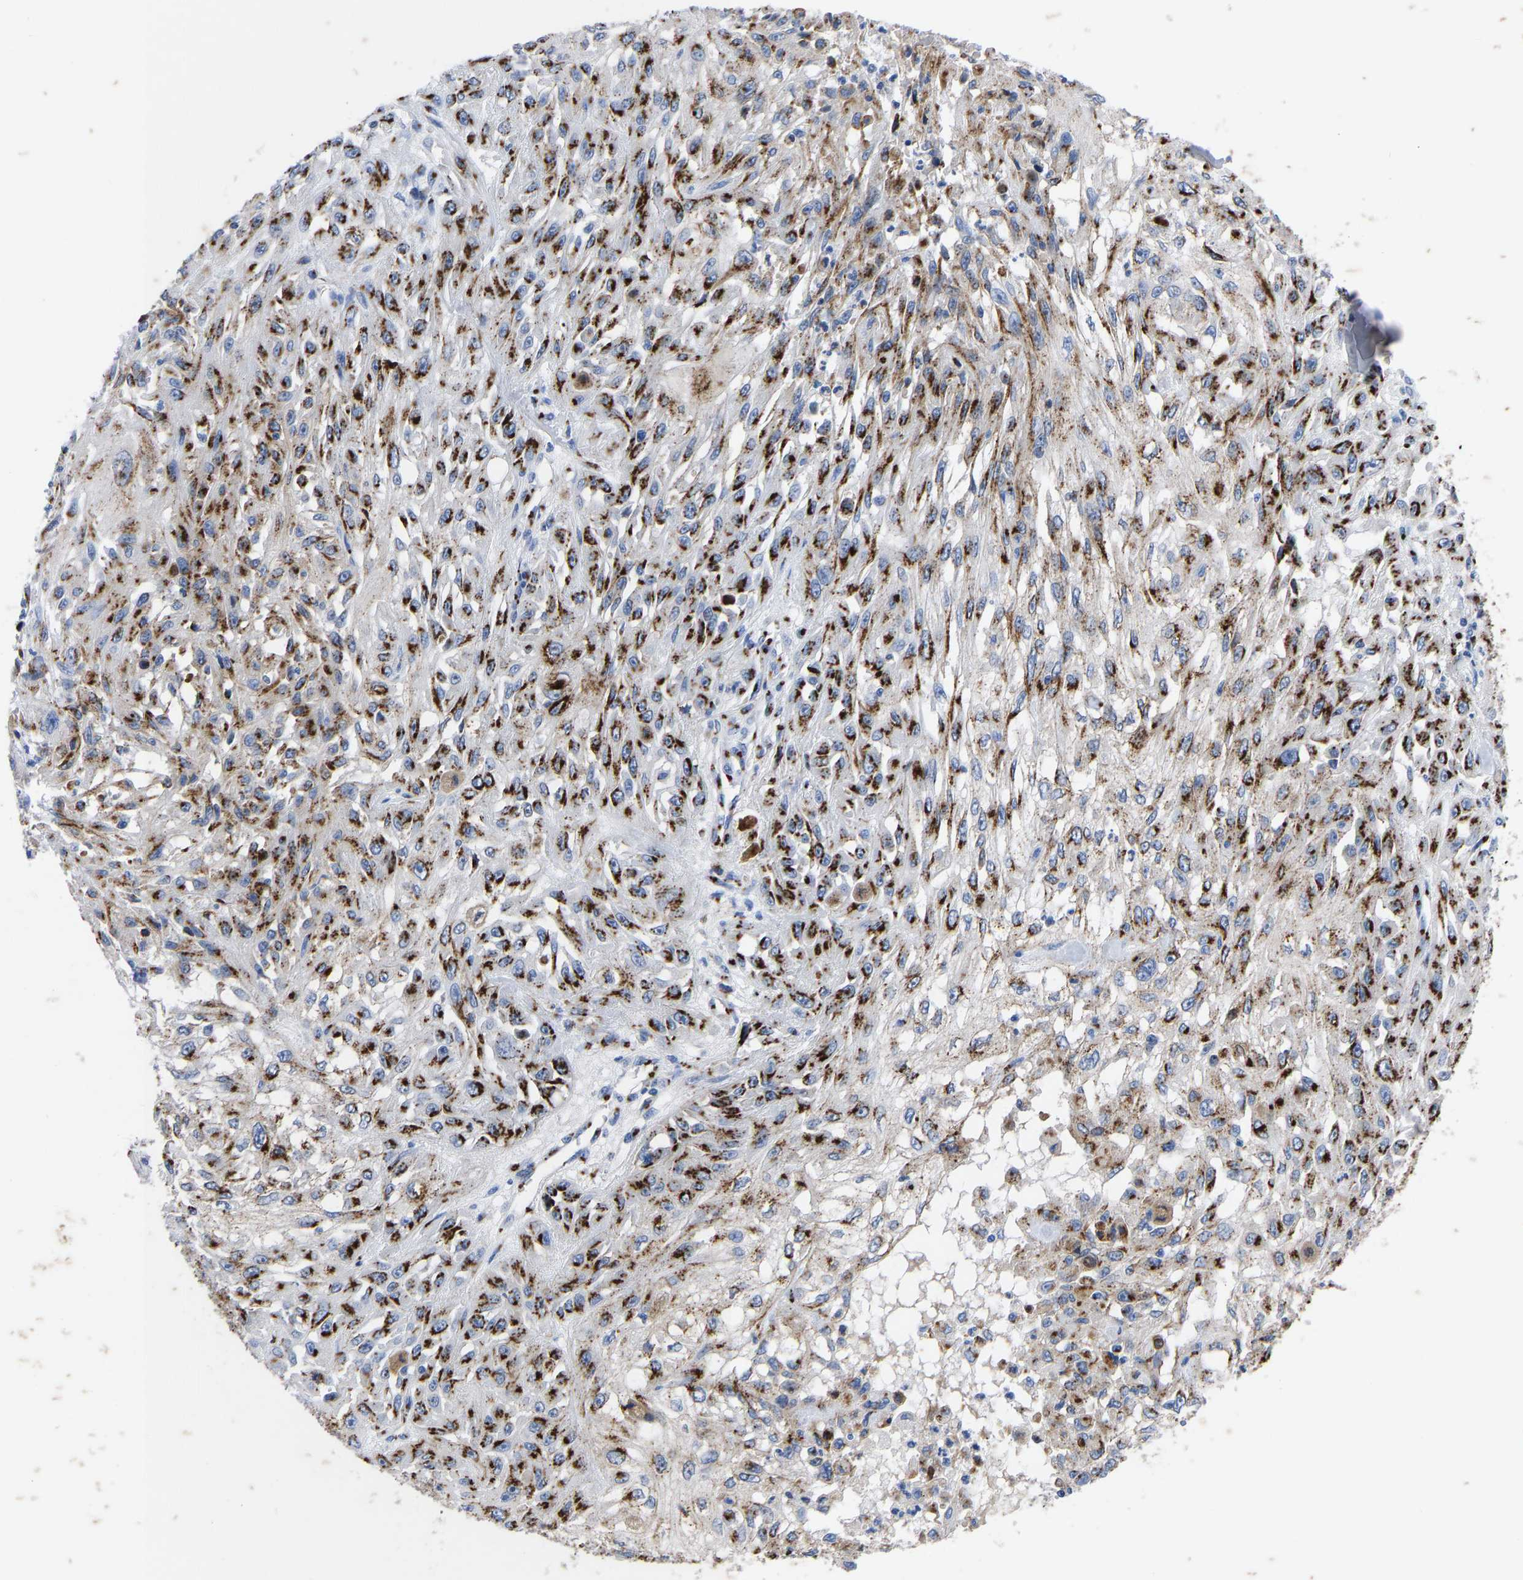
{"staining": {"intensity": "strong", "quantity": ">75%", "location": "cytoplasmic/membranous"}, "tissue": "skin cancer", "cell_type": "Tumor cells", "image_type": "cancer", "snomed": [{"axis": "morphology", "description": "Squamous cell carcinoma, NOS"}, {"axis": "morphology", "description": "Squamous cell carcinoma, metastatic, NOS"}, {"axis": "topography", "description": "Skin"}, {"axis": "topography", "description": "Lymph node"}], "caption": "Protein staining exhibits strong cytoplasmic/membranous staining in about >75% of tumor cells in skin cancer. The protein is stained brown, and the nuclei are stained in blue (DAB (3,3'-diaminobenzidine) IHC with brightfield microscopy, high magnification).", "gene": "TMEM87A", "patient": {"sex": "male", "age": 75}}